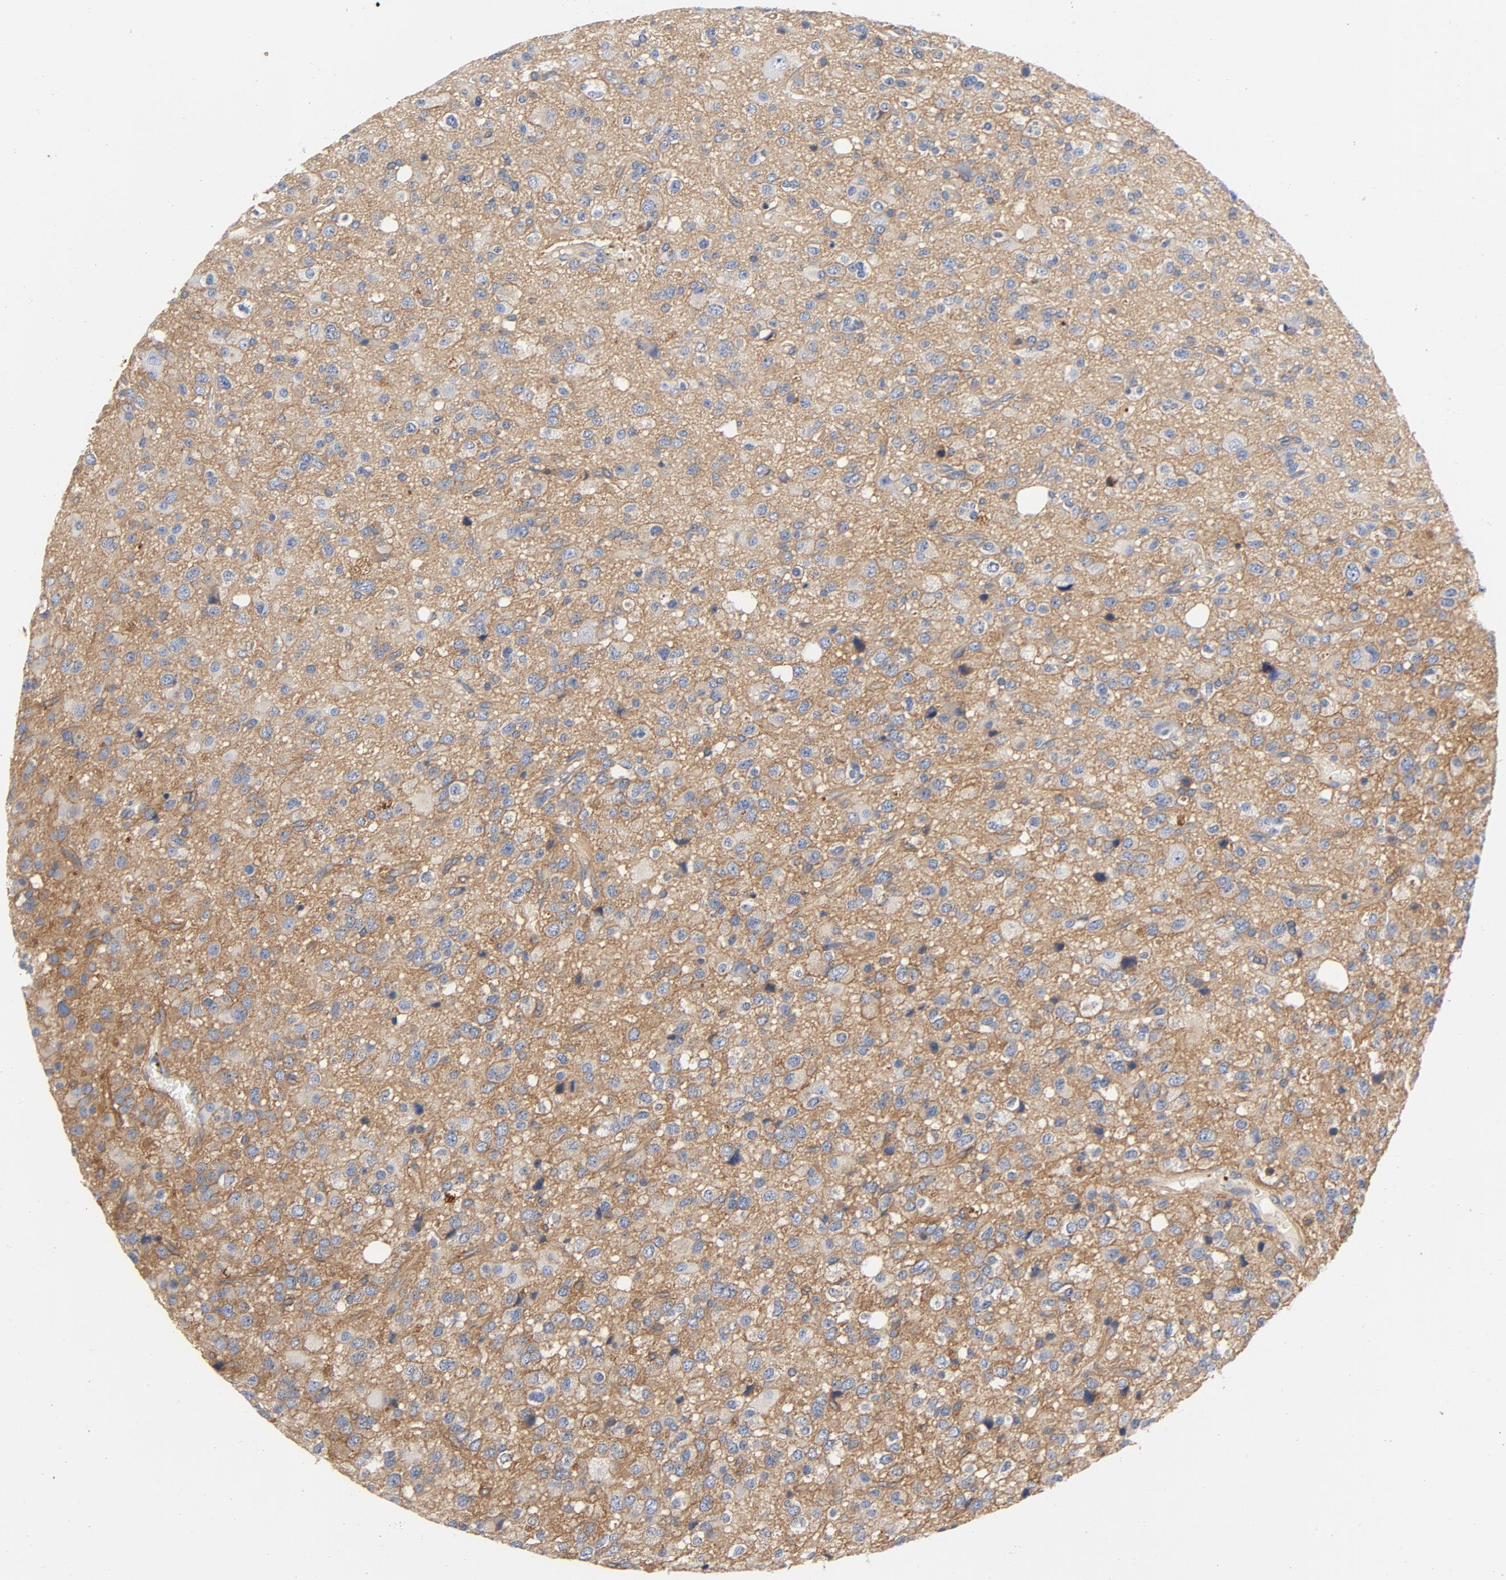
{"staining": {"intensity": "weak", "quantity": ">75%", "location": "cytoplasmic/membranous"}, "tissue": "glioma", "cell_type": "Tumor cells", "image_type": "cancer", "snomed": [{"axis": "morphology", "description": "Glioma, malignant, High grade"}, {"axis": "topography", "description": "Brain"}], "caption": "This photomicrograph reveals malignant glioma (high-grade) stained with immunohistochemistry to label a protein in brown. The cytoplasmic/membranous of tumor cells show weak positivity for the protein. Nuclei are counter-stained blue.", "gene": "SRC", "patient": {"sex": "male", "age": 47}}